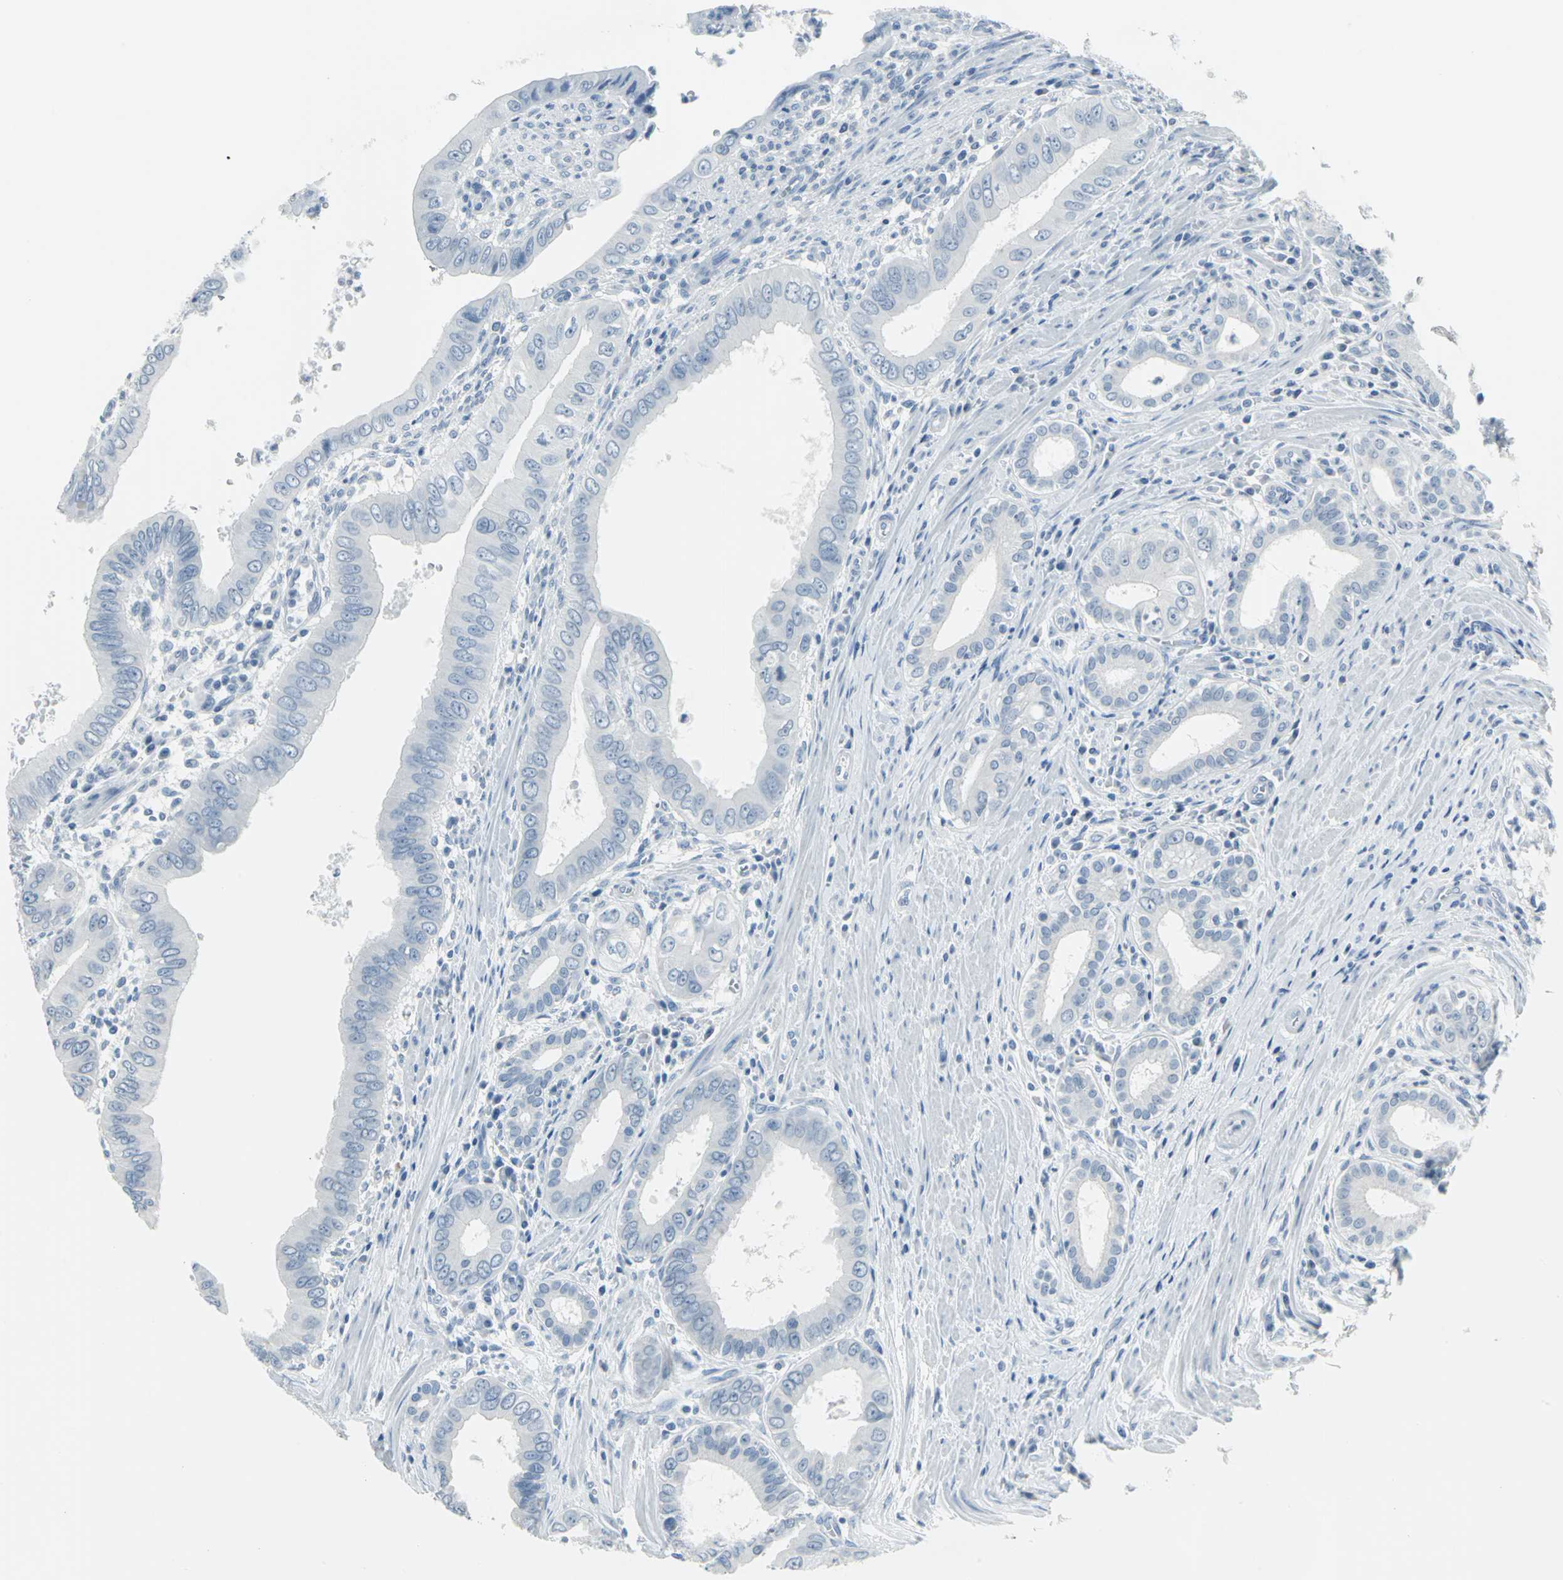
{"staining": {"intensity": "negative", "quantity": "none", "location": "none"}, "tissue": "pancreatic cancer", "cell_type": "Tumor cells", "image_type": "cancer", "snomed": [{"axis": "morphology", "description": "Normal tissue, NOS"}, {"axis": "topography", "description": "Lymph node"}], "caption": "Immunohistochemistry (IHC) image of neoplastic tissue: pancreatic cancer stained with DAB (3,3'-diaminobenzidine) displays no significant protein positivity in tumor cells. (Immunohistochemistry, brightfield microscopy, high magnification).", "gene": "DNAI2", "patient": {"sex": "male", "age": 50}}